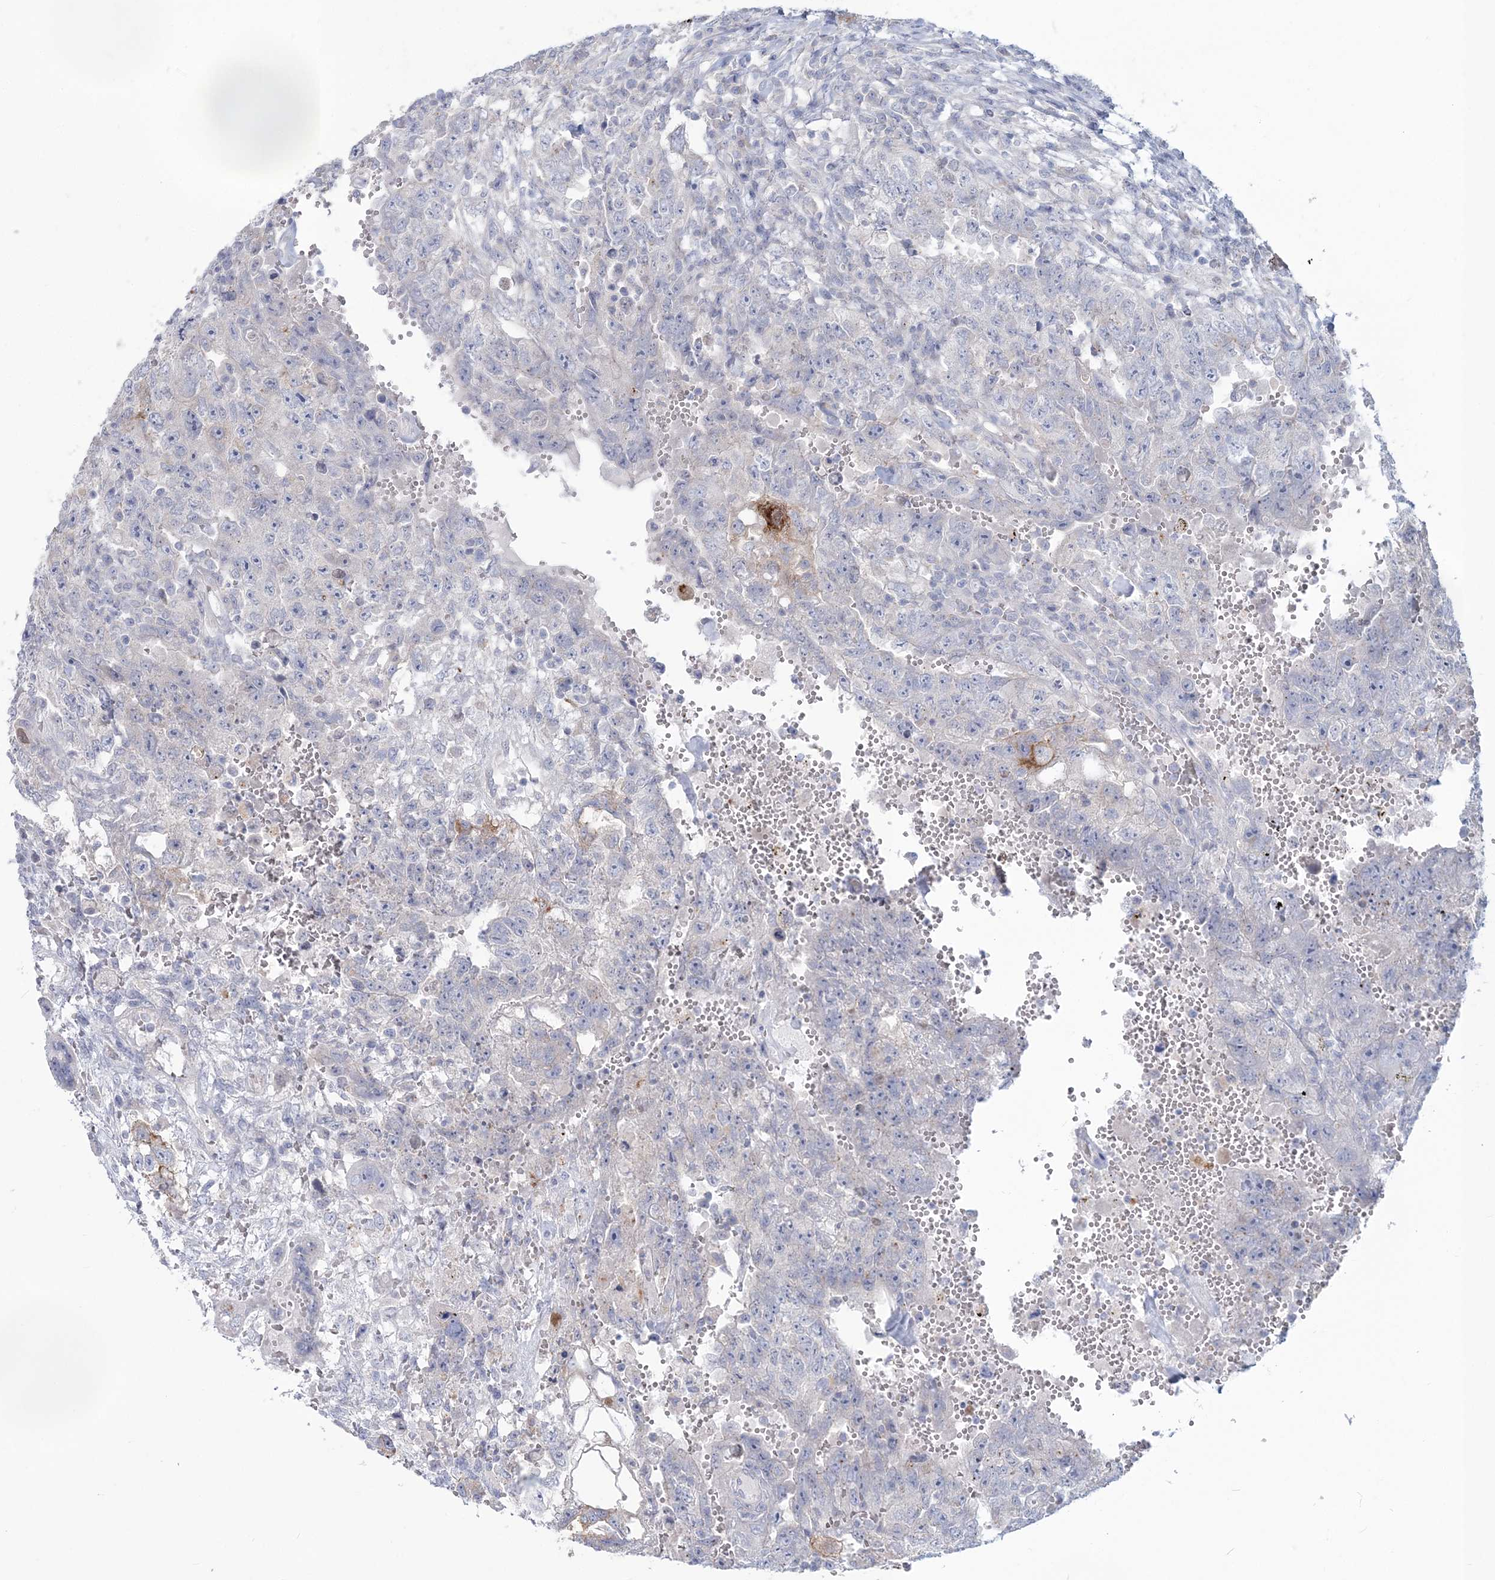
{"staining": {"intensity": "moderate", "quantity": "<25%", "location": "cytoplasmic/membranous"}, "tissue": "testis cancer", "cell_type": "Tumor cells", "image_type": "cancer", "snomed": [{"axis": "morphology", "description": "Carcinoma, Embryonal, NOS"}, {"axis": "topography", "description": "Testis"}], "caption": "The histopathology image reveals a brown stain indicating the presence of a protein in the cytoplasmic/membranous of tumor cells in testis cancer.", "gene": "ADGB", "patient": {"sex": "male", "age": 26}}